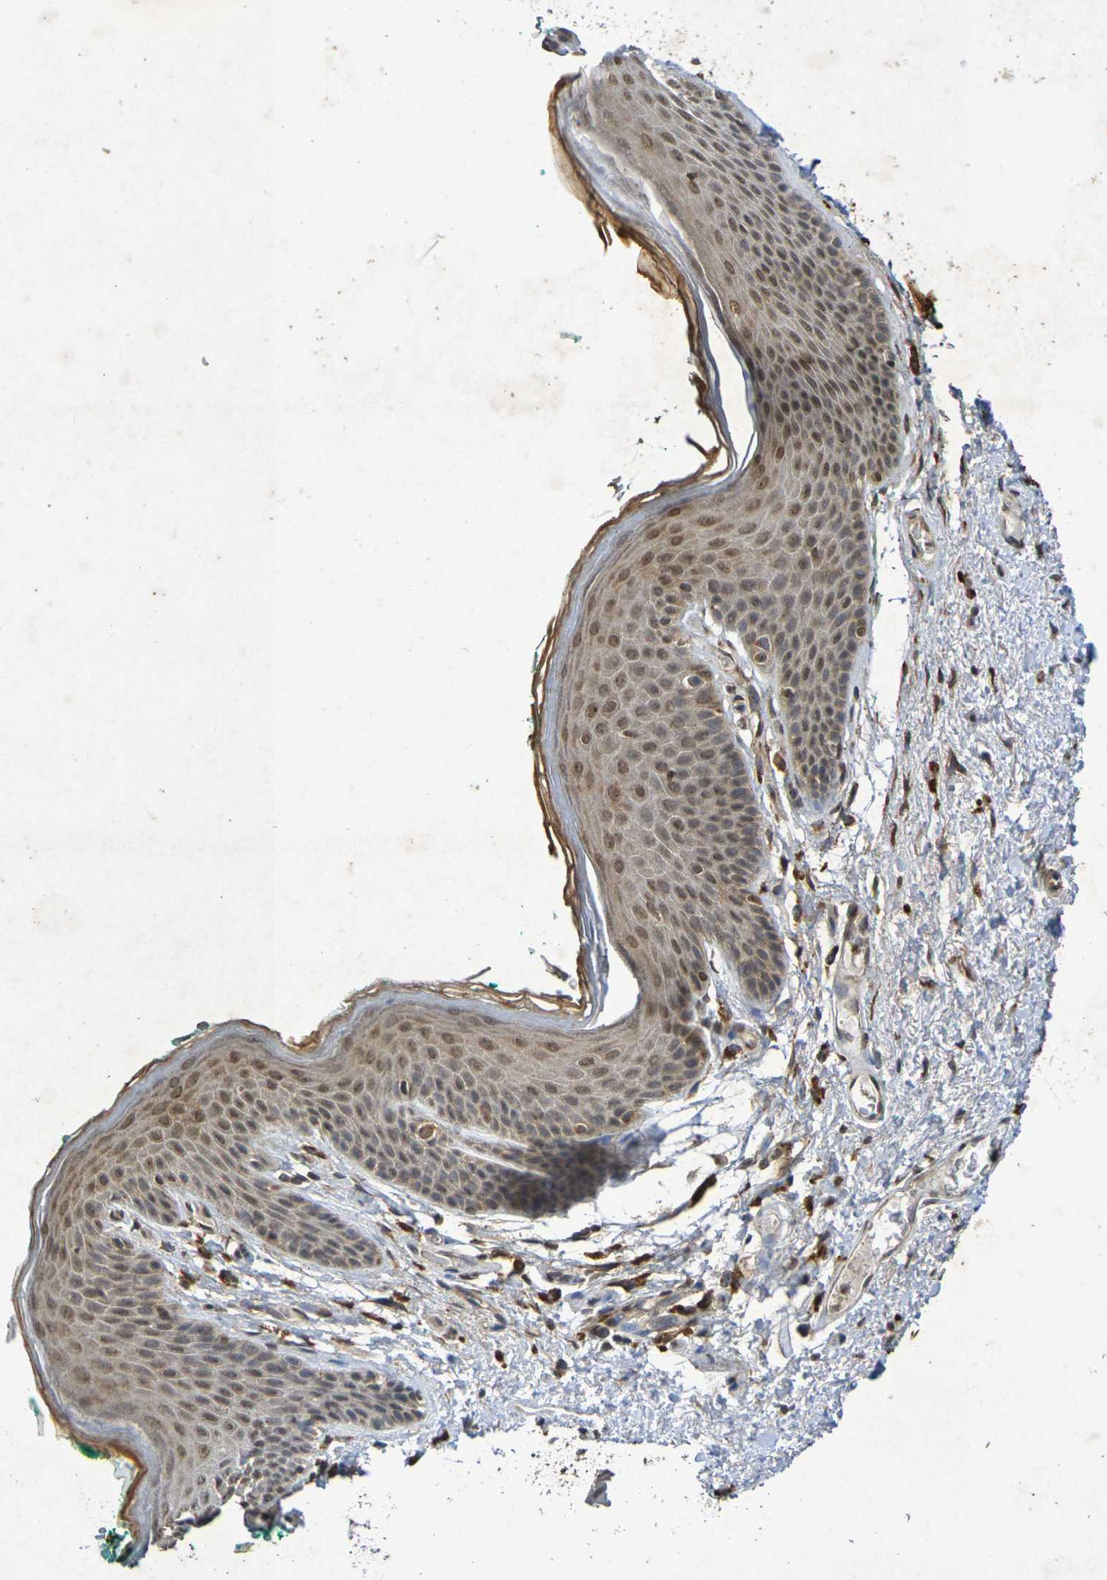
{"staining": {"intensity": "moderate", "quantity": ">75%", "location": "cytoplasmic/membranous,nuclear"}, "tissue": "skin", "cell_type": "Epidermal cells", "image_type": "normal", "snomed": [{"axis": "morphology", "description": "Normal tissue, NOS"}, {"axis": "topography", "description": "Anal"}], "caption": "Protein analysis of benign skin exhibits moderate cytoplasmic/membranous,nuclear positivity in about >75% of epidermal cells.", "gene": "GUCY1A2", "patient": {"sex": "male", "age": 74}}